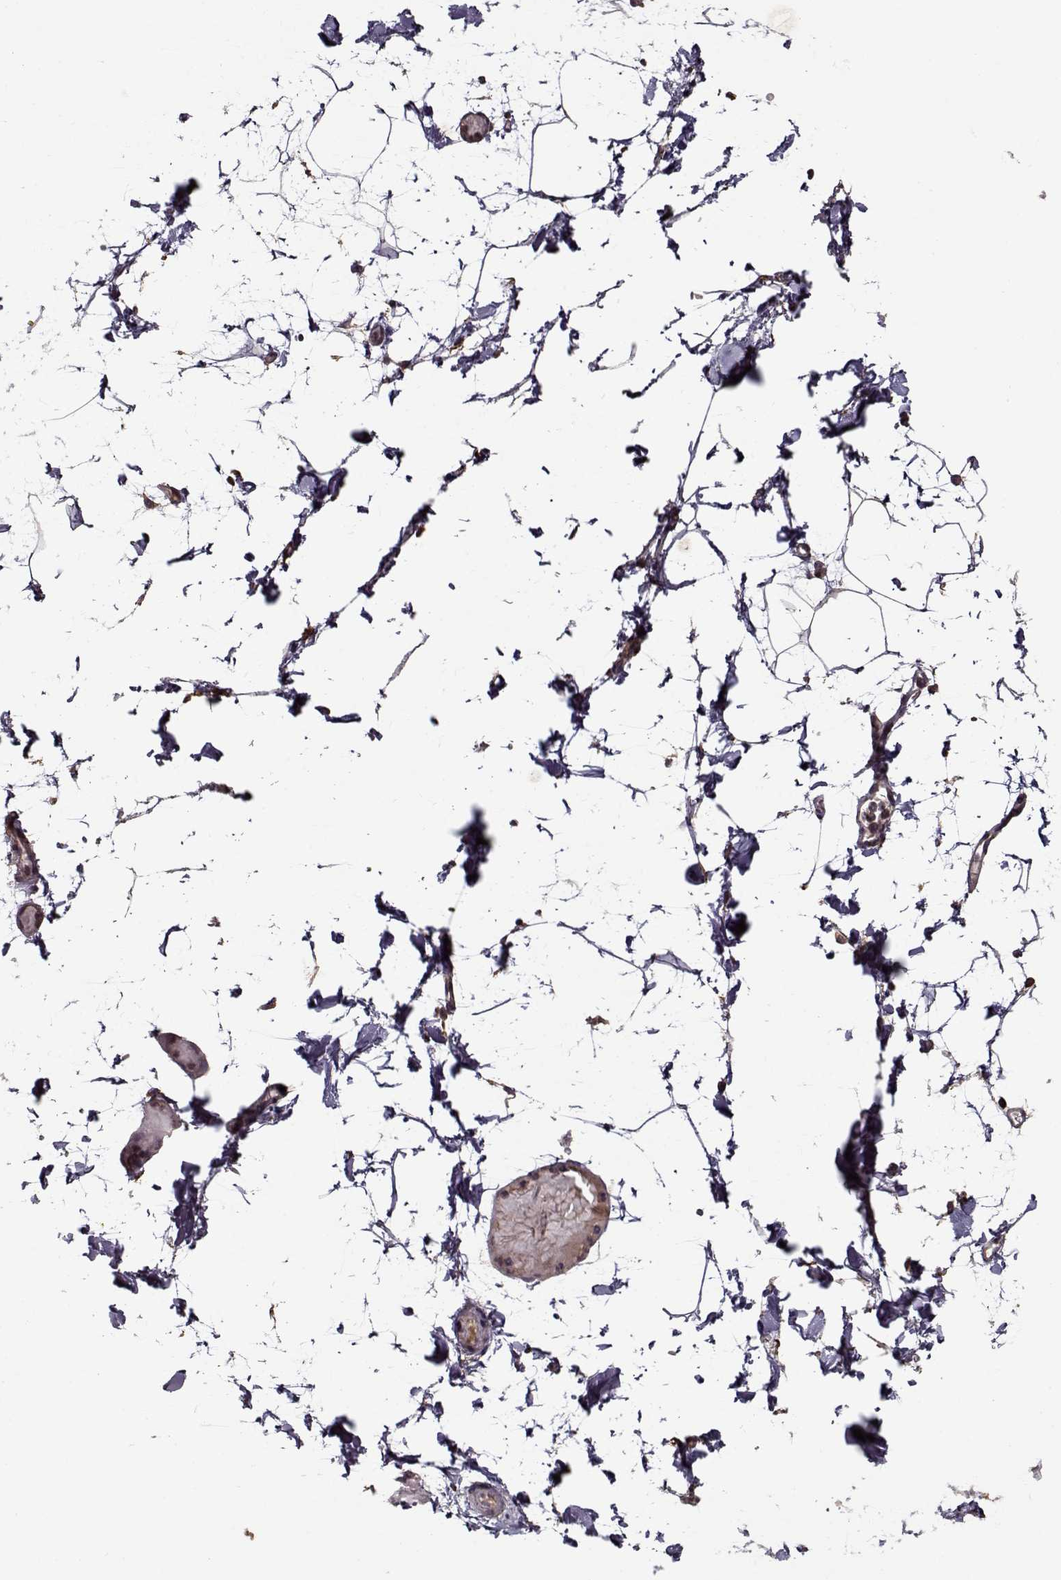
{"staining": {"intensity": "negative", "quantity": "none", "location": "none"}, "tissue": "adipose tissue", "cell_type": "Adipocytes", "image_type": "normal", "snomed": [{"axis": "morphology", "description": "Normal tissue, NOS"}, {"axis": "topography", "description": "Gallbladder"}, {"axis": "topography", "description": "Peripheral nerve tissue"}], "caption": "A high-resolution histopathology image shows IHC staining of normal adipose tissue, which reveals no significant positivity in adipocytes. (DAB immunohistochemistry (IHC) visualized using brightfield microscopy, high magnification).", "gene": "IMMP1L", "patient": {"sex": "female", "age": 45}}